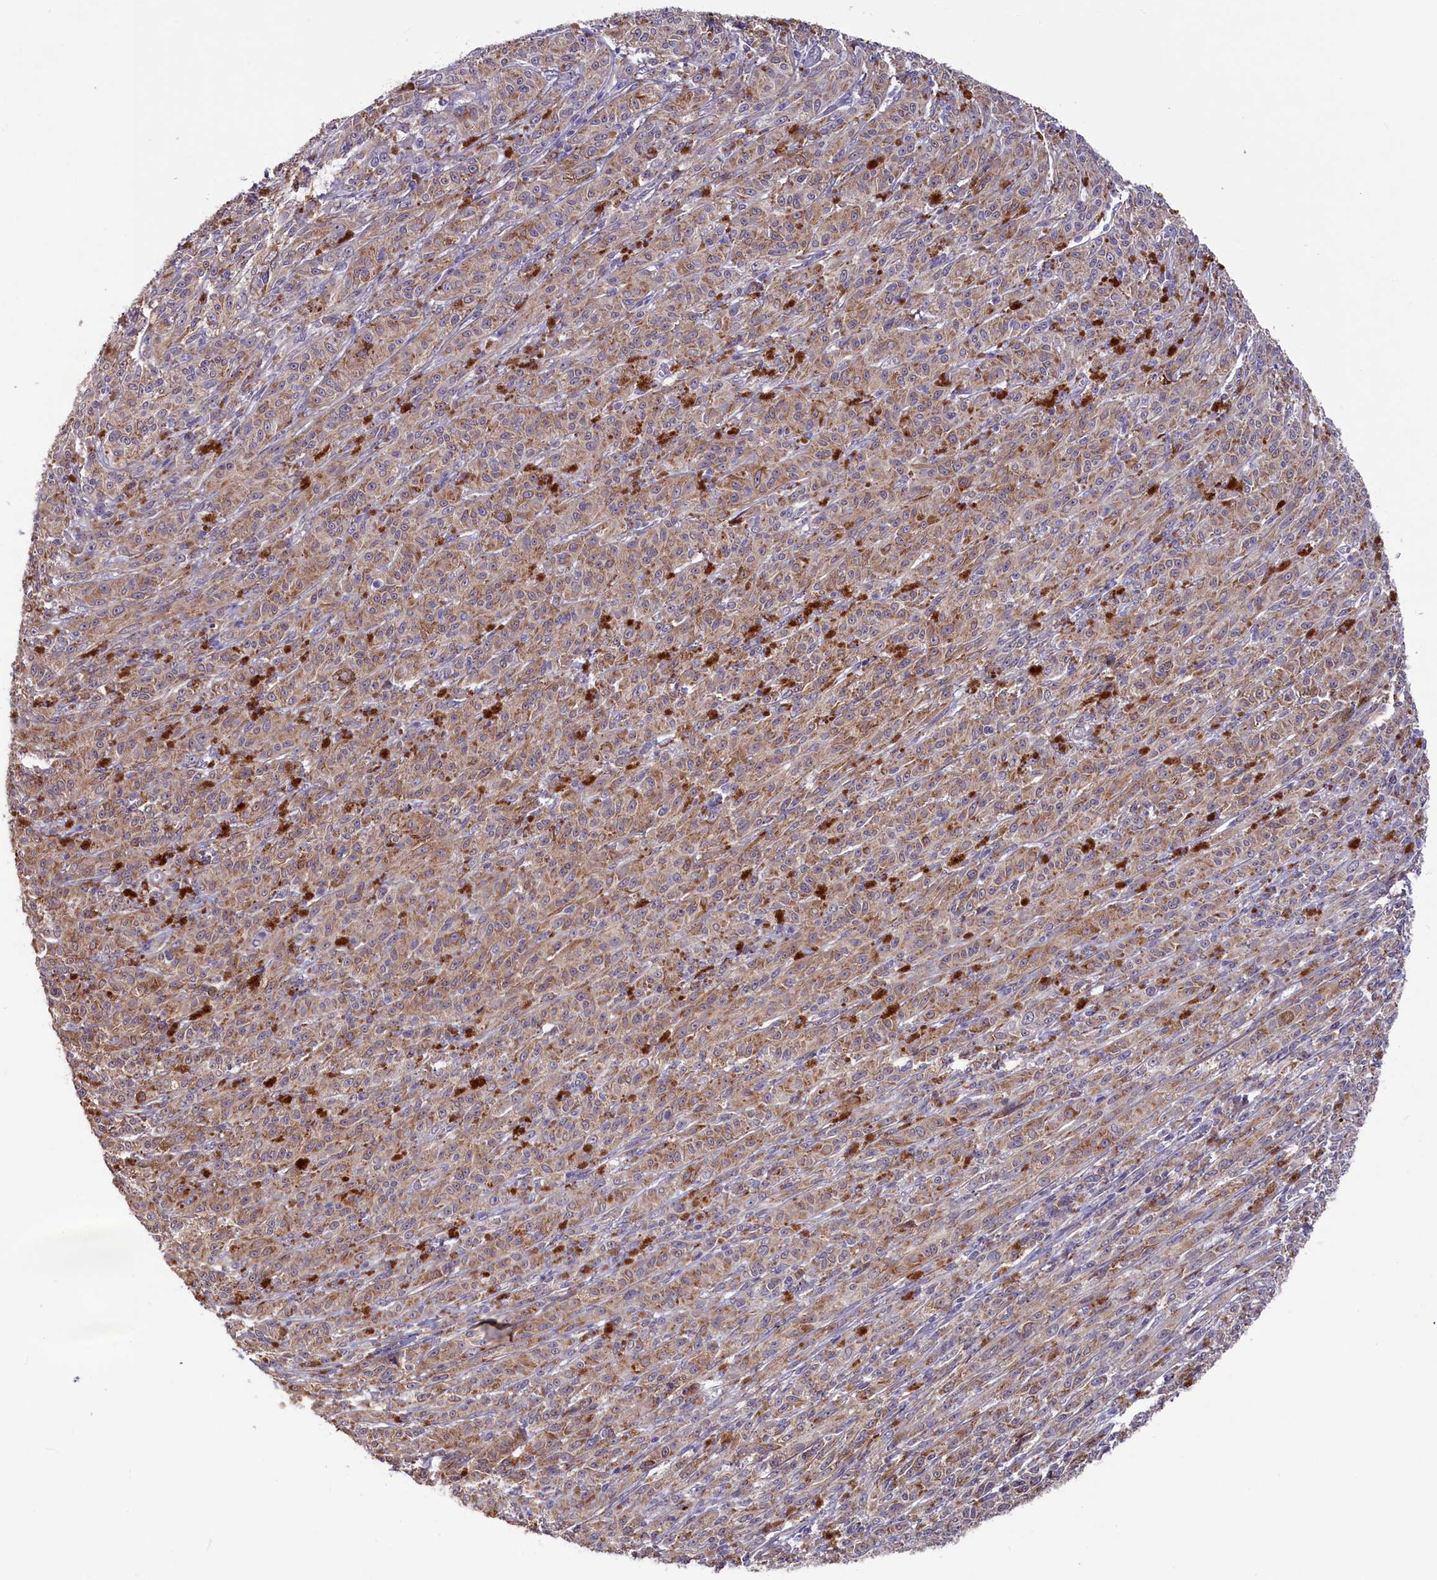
{"staining": {"intensity": "moderate", "quantity": ">75%", "location": "cytoplasmic/membranous"}, "tissue": "melanoma", "cell_type": "Tumor cells", "image_type": "cancer", "snomed": [{"axis": "morphology", "description": "Malignant melanoma, NOS"}, {"axis": "topography", "description": "Skin"}], "caption": "Malignant melanoma stained for a protein shows moderate cytoplasmic/membranous positivity in tumor cells. (Brightfield microscopy of DAB IHC at high magnification).", "gene": "SLC39A6", "patient": {"sex": "female", "age": 52}}